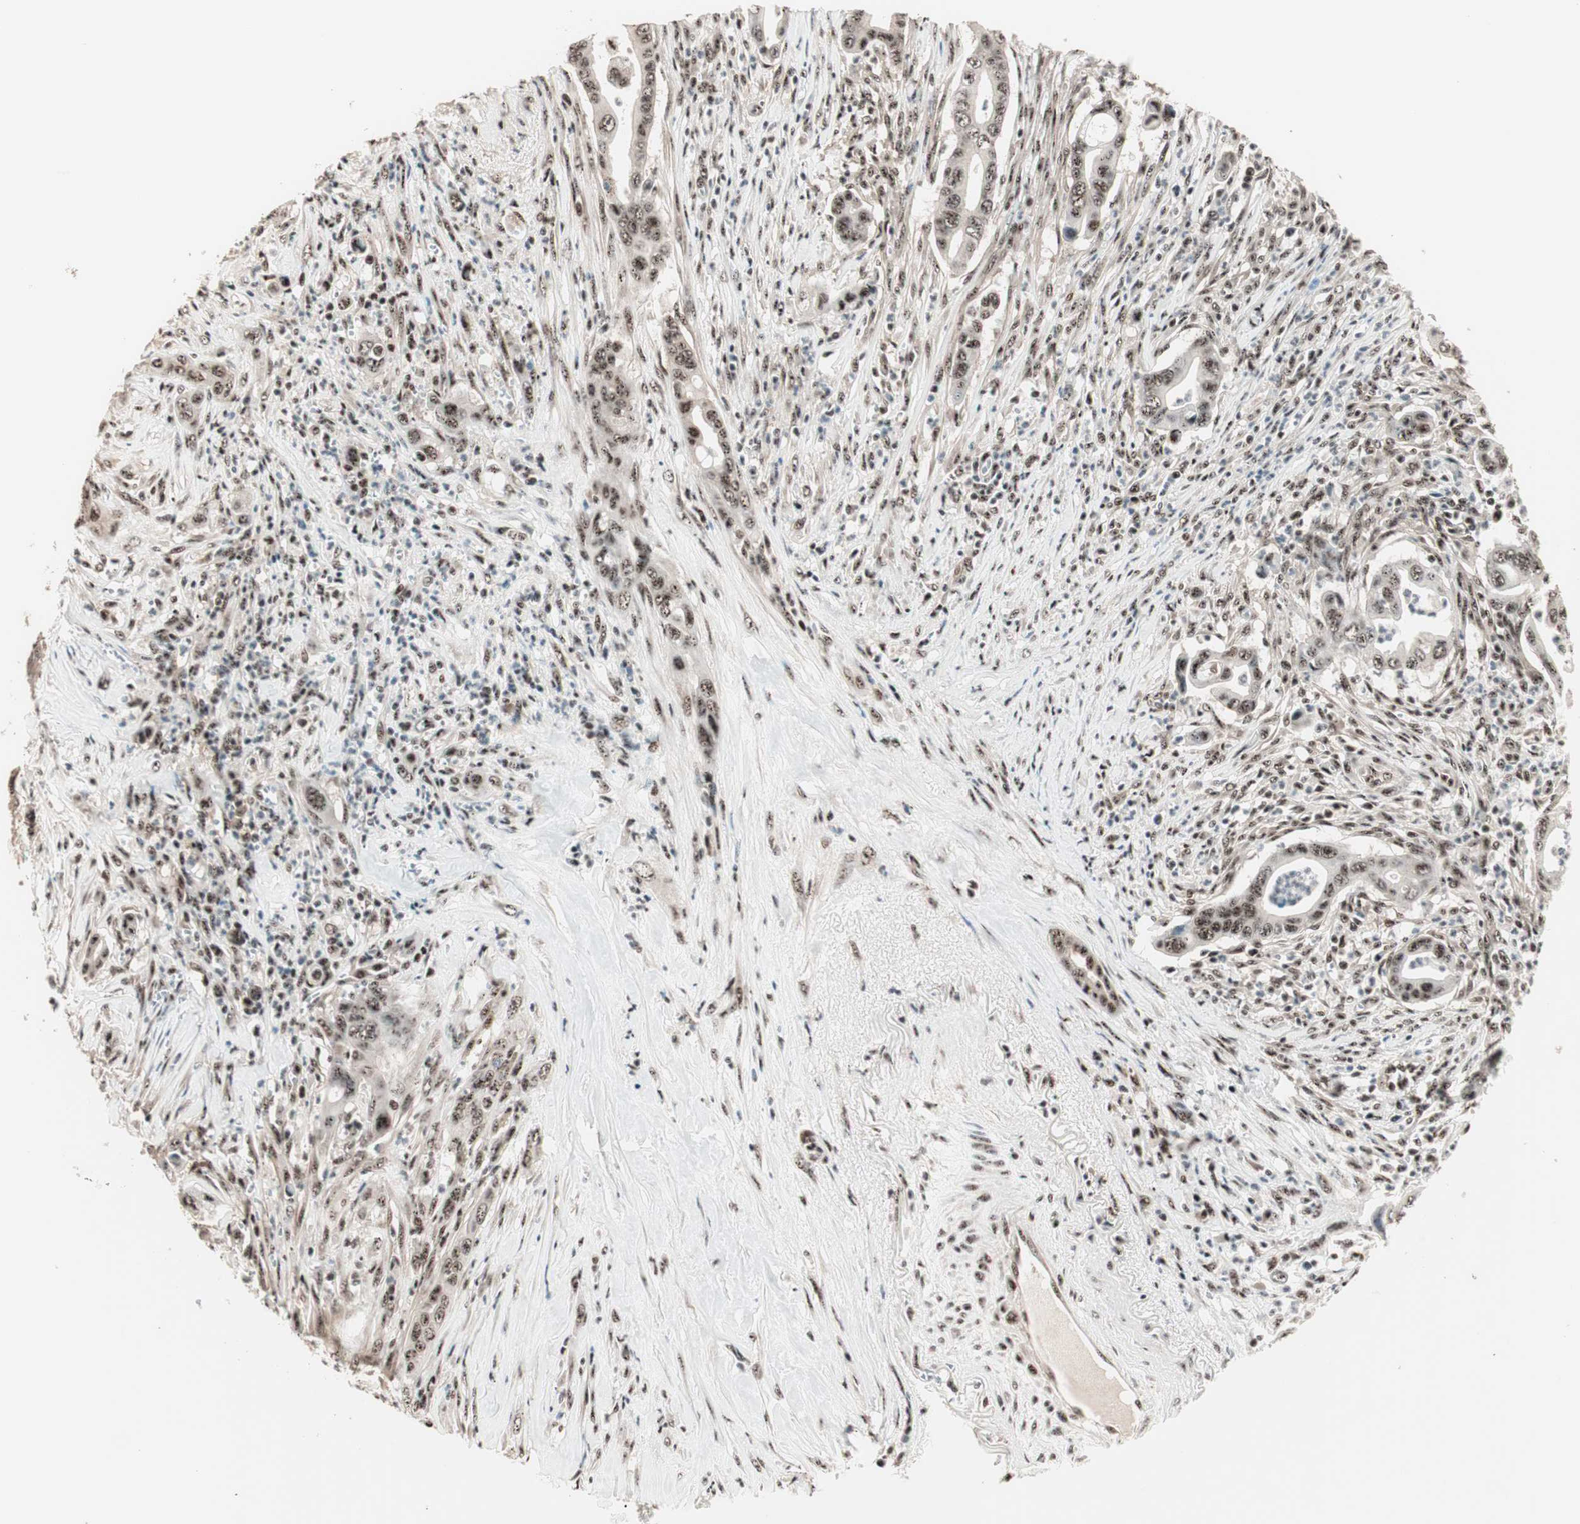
{"staining": {"intensity": "moderate", "quantity": ">75%", "location": "nuclear"}, "tissue": "pancreatic cancer", "cell_type": "Tumor cells", "image_type": "cancer", "snomed": [{"axis": "morphology", "description": "Adenocarcinoma, NOS"}, {"axis": "topography", "description": "Pancreas"}], "caption": "Pancreatic adenocarcinoma tissue displays moderate nuclear staining in approximately >75% of tumor cells, visualized by immunohistochemistry.", "gene": "NR5A2", "patient": {"sex": "male", "age": 59}}